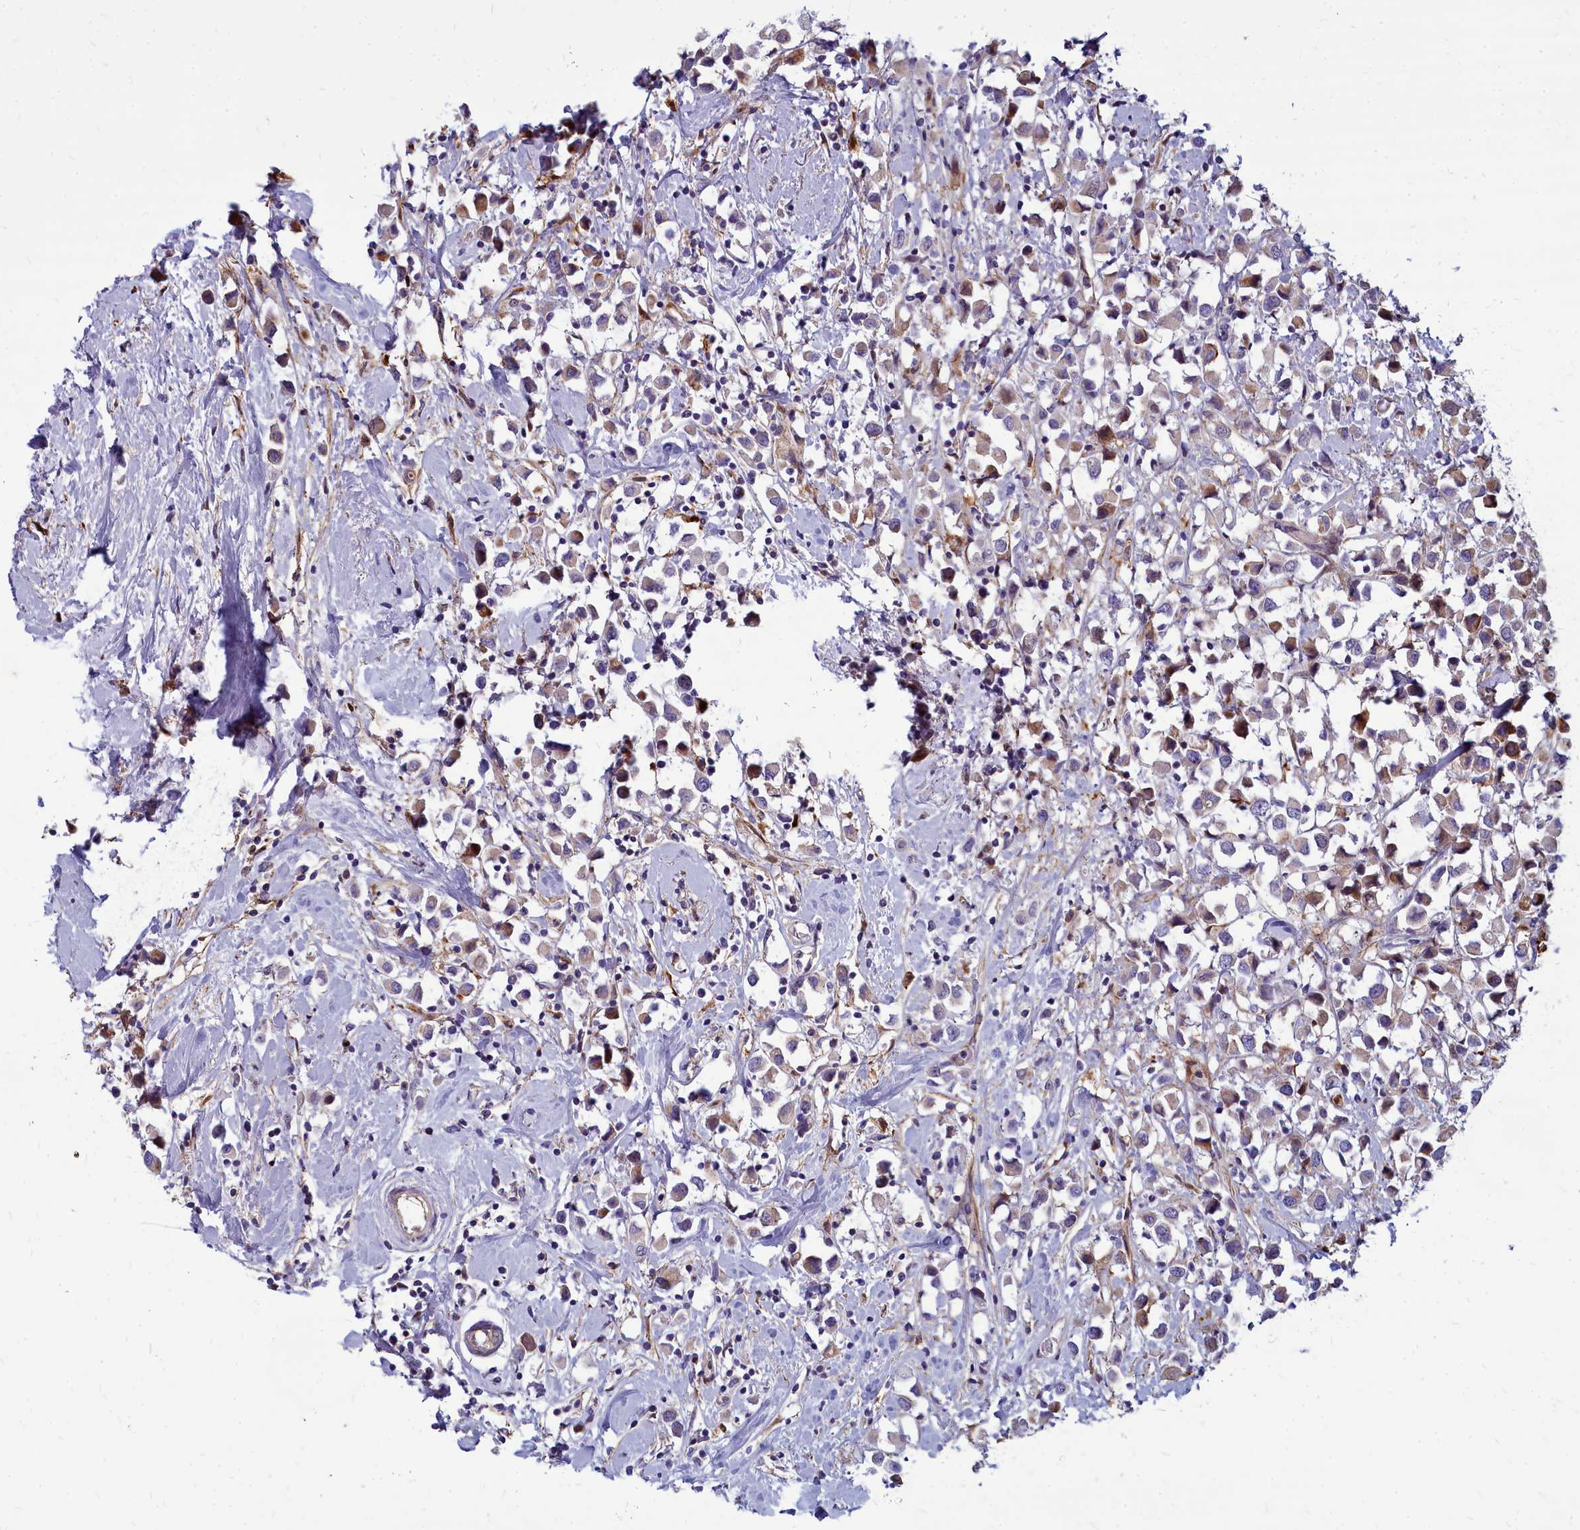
{"staining": {"intensity": "weak", "quantity": "25%-75%", "location": "cytoplasmic/membranous"}, "tissue": "breast cancer", "cell_type": "Tumor cells", "image_type": "cancer", "snomed": [{"axis": "morphology", "description": "Duct carcinoma"}, {"axis": "topography", "description": "Breast"}], "caption": "This is a micrograph of IHC staining of breast invasive ductal carcinoma, which shows weak expression in the cytoplasmic/membranous of tumor cells.", "gene": "TTC5", "patient": {"sex": "female", "age": 61}}